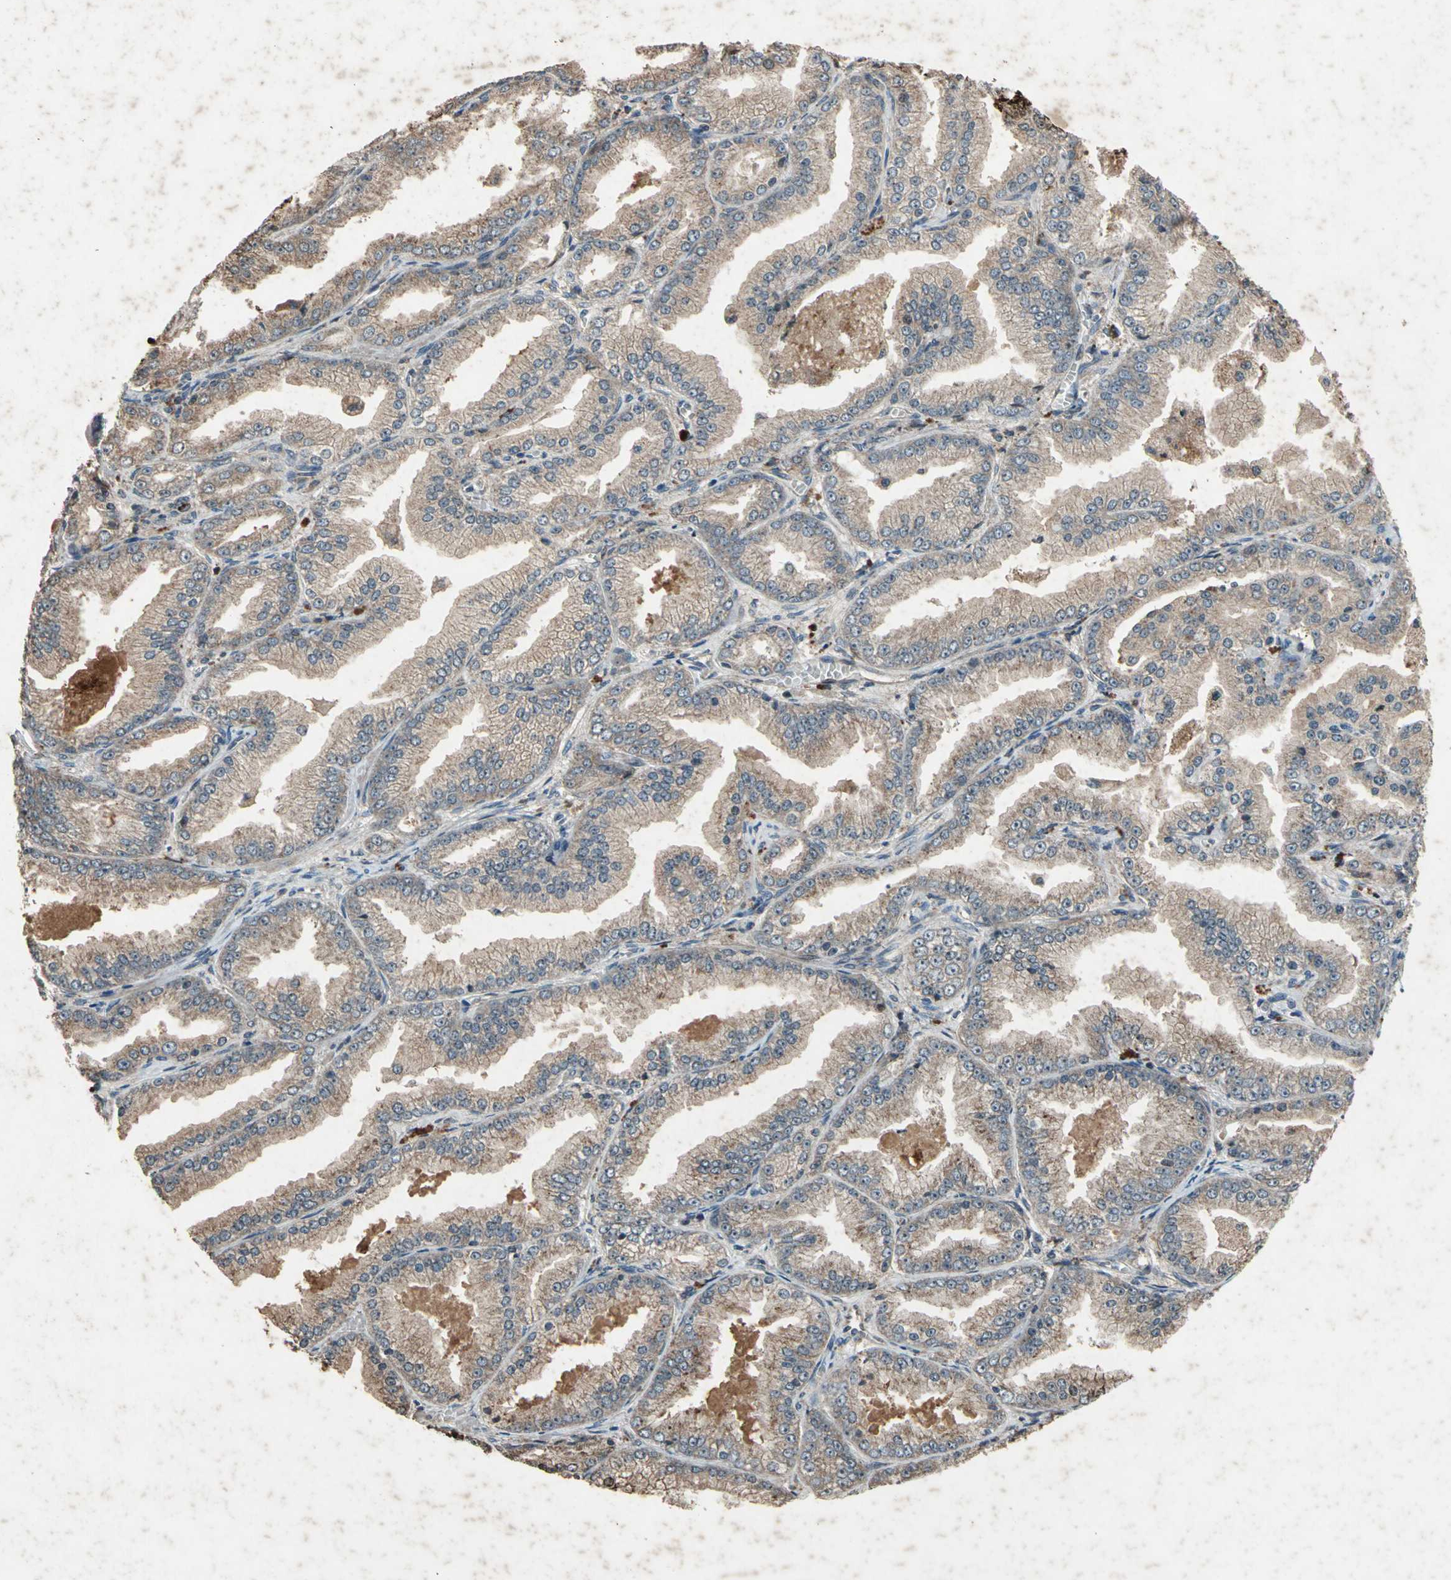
{"staining": {"intensity": "weak", "quantity": ">75%", "location": "cytoplasmic/membranous"}, "tissue": "prostate cancer", "cell_type": "Tumor cells", "image_type": "cancer", "snomed": [{"axis": "morphology", "description": "Adenocarcinoma, High grade"}, {"axis": "topography", "description": "Prostate"}], "caption": "The micrograph displays immunohistochemical staining of prostate cancer. There is weak cytoplasmic/membranous positivity is appreciated in about >75% of tumor cells.", "gene": "SEPTIN4", "patient": {"sex": "male", "age": 61}}